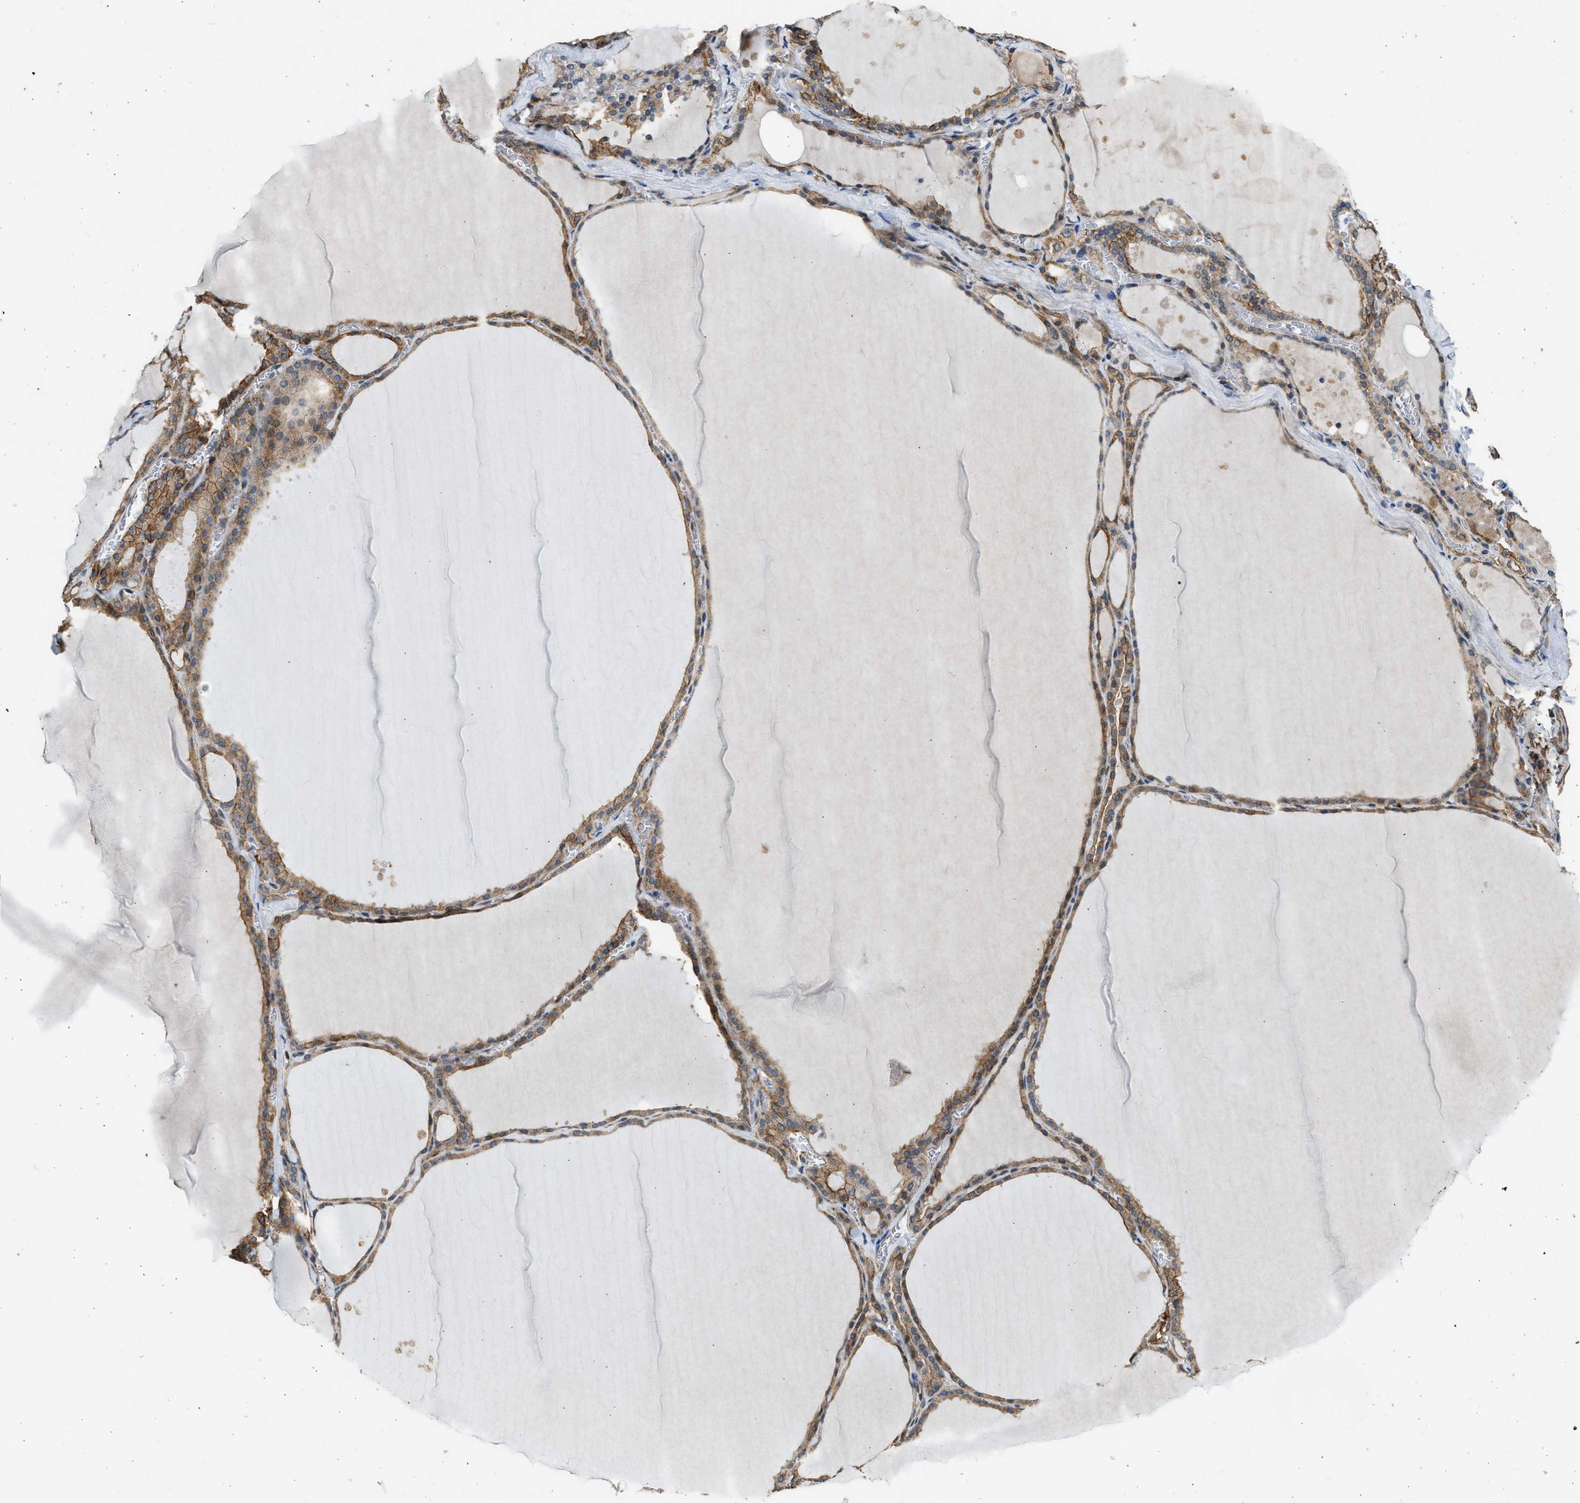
{"staining": {"intensity": "moderate", "quantity": ">75%", "location": "cytoplasmic/membranous"}, "tissue": "thyroid gland", "cell_type": "Glandular cells", "image_type": "normal", "snomed": [{"axis": "morphology", "description": "Normal tissue, NOS"}, {"axis": "topography", "description": "Thyroid gland"}], "caption": "DAB (3,3'-diaminobenzidine) immunohistochemical staining of unremarkable thyroid gland exhibits moderate cytoplasmic/membranous protein expression in about >75% of glandular cells. Using DAB (brown) and hematoxylin (blue) stains, captured at high magnification using brightfield microscopy.", "gene": "PCLO", "patient": {"sex": "male", "age": 56}}